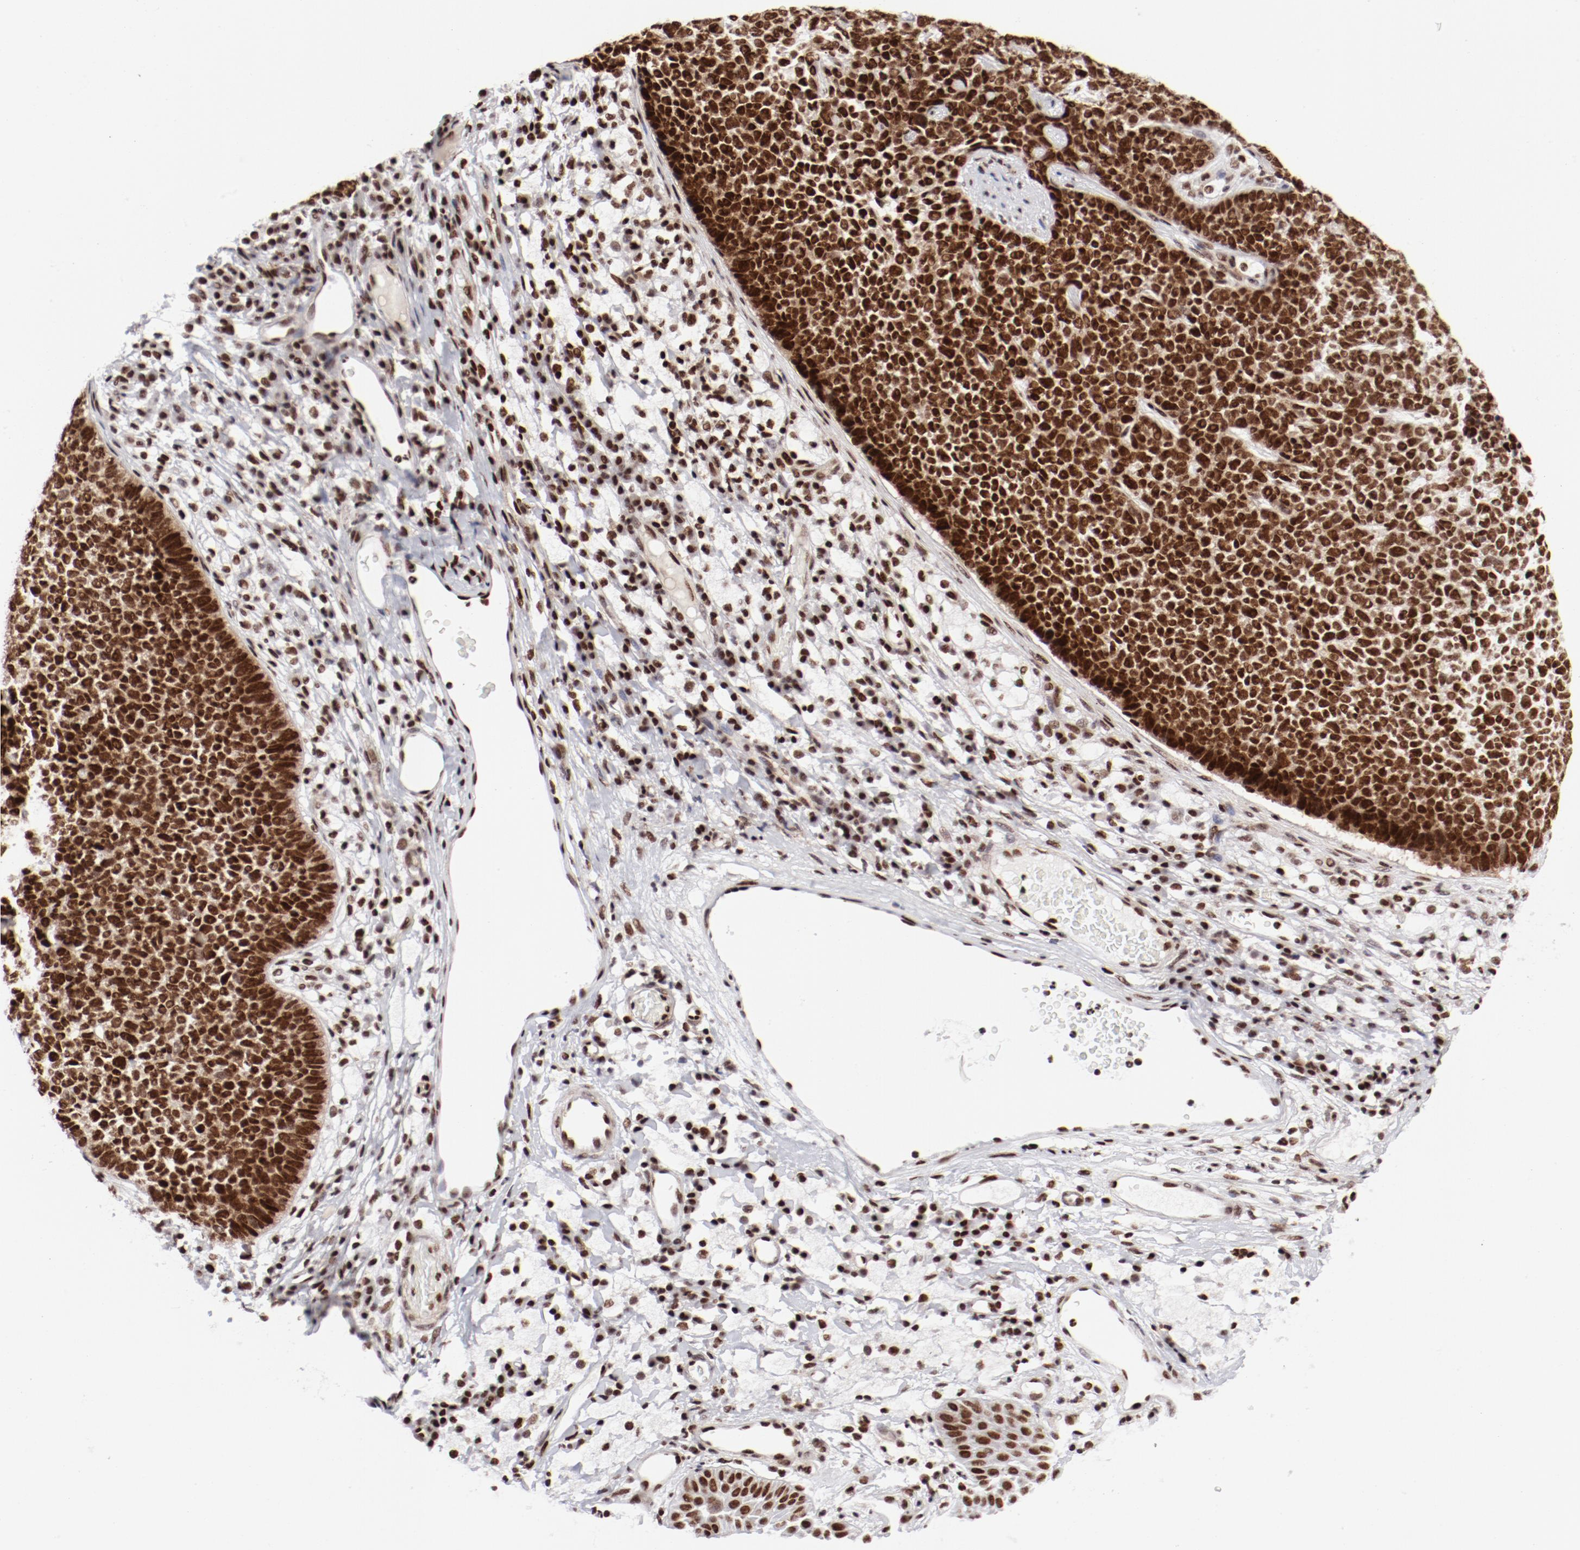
{"staining": {"intensity": "strong", "quantity": ">75%", "location": "nuclear"}, "tissue": "skin cancer", "cell_type": "Tumor cells", "image_type": "cancer", "snomed": [{"axis": "morphology", "description": "Basal cell carcinoma"}, {"axis": "topography", "description": "Skin"}], "caption": "Basal cell carcinoma (skin) stained with immunohistochemistry (IHC) shows strong nuclear expression in about >75% of tumor cells.", "gene": "NFYB", "patient": {"sex": "female", "age": 84}}